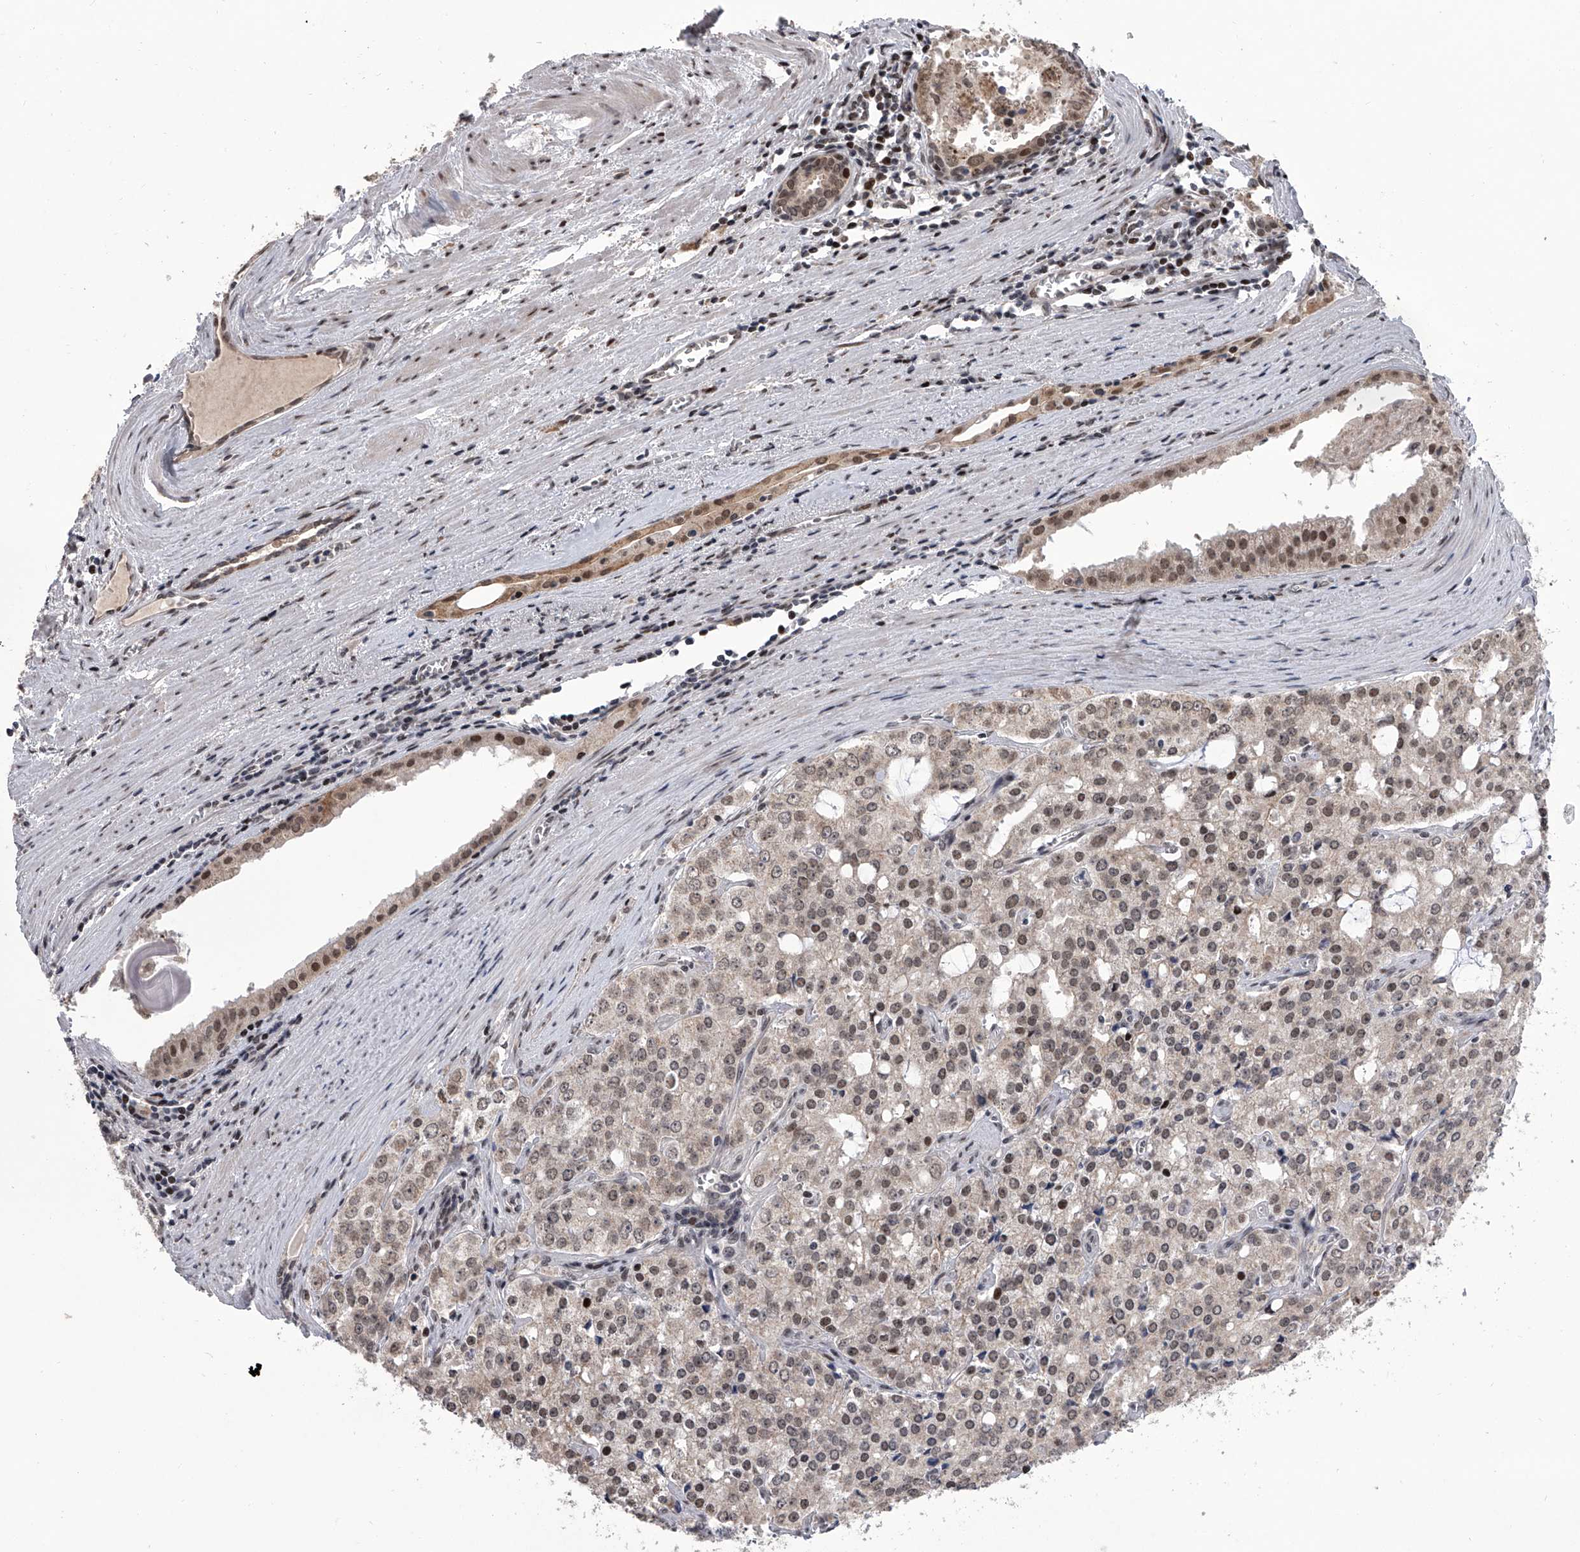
{"staining": {"intensity": "weak", "quantity": "25%-75%", "location": "nuclear"}, "tissue": "prostate cancer", "cell_type": "Tumor cells", "image_type": "cancer", "snomed": [{"axis": "morphology", "description": "Adenocarcinoma, High grade"}, {"axis": "topography", "description": "Prostate"}], "caption": "Prostate high-grade adenocarcinoma stained for a protein (brown) displays weak nuclear positive expression in about 25%-75% of tumor cells.", "gene": "ZNF426", "patient": {"sex": "male", "age": 68}}